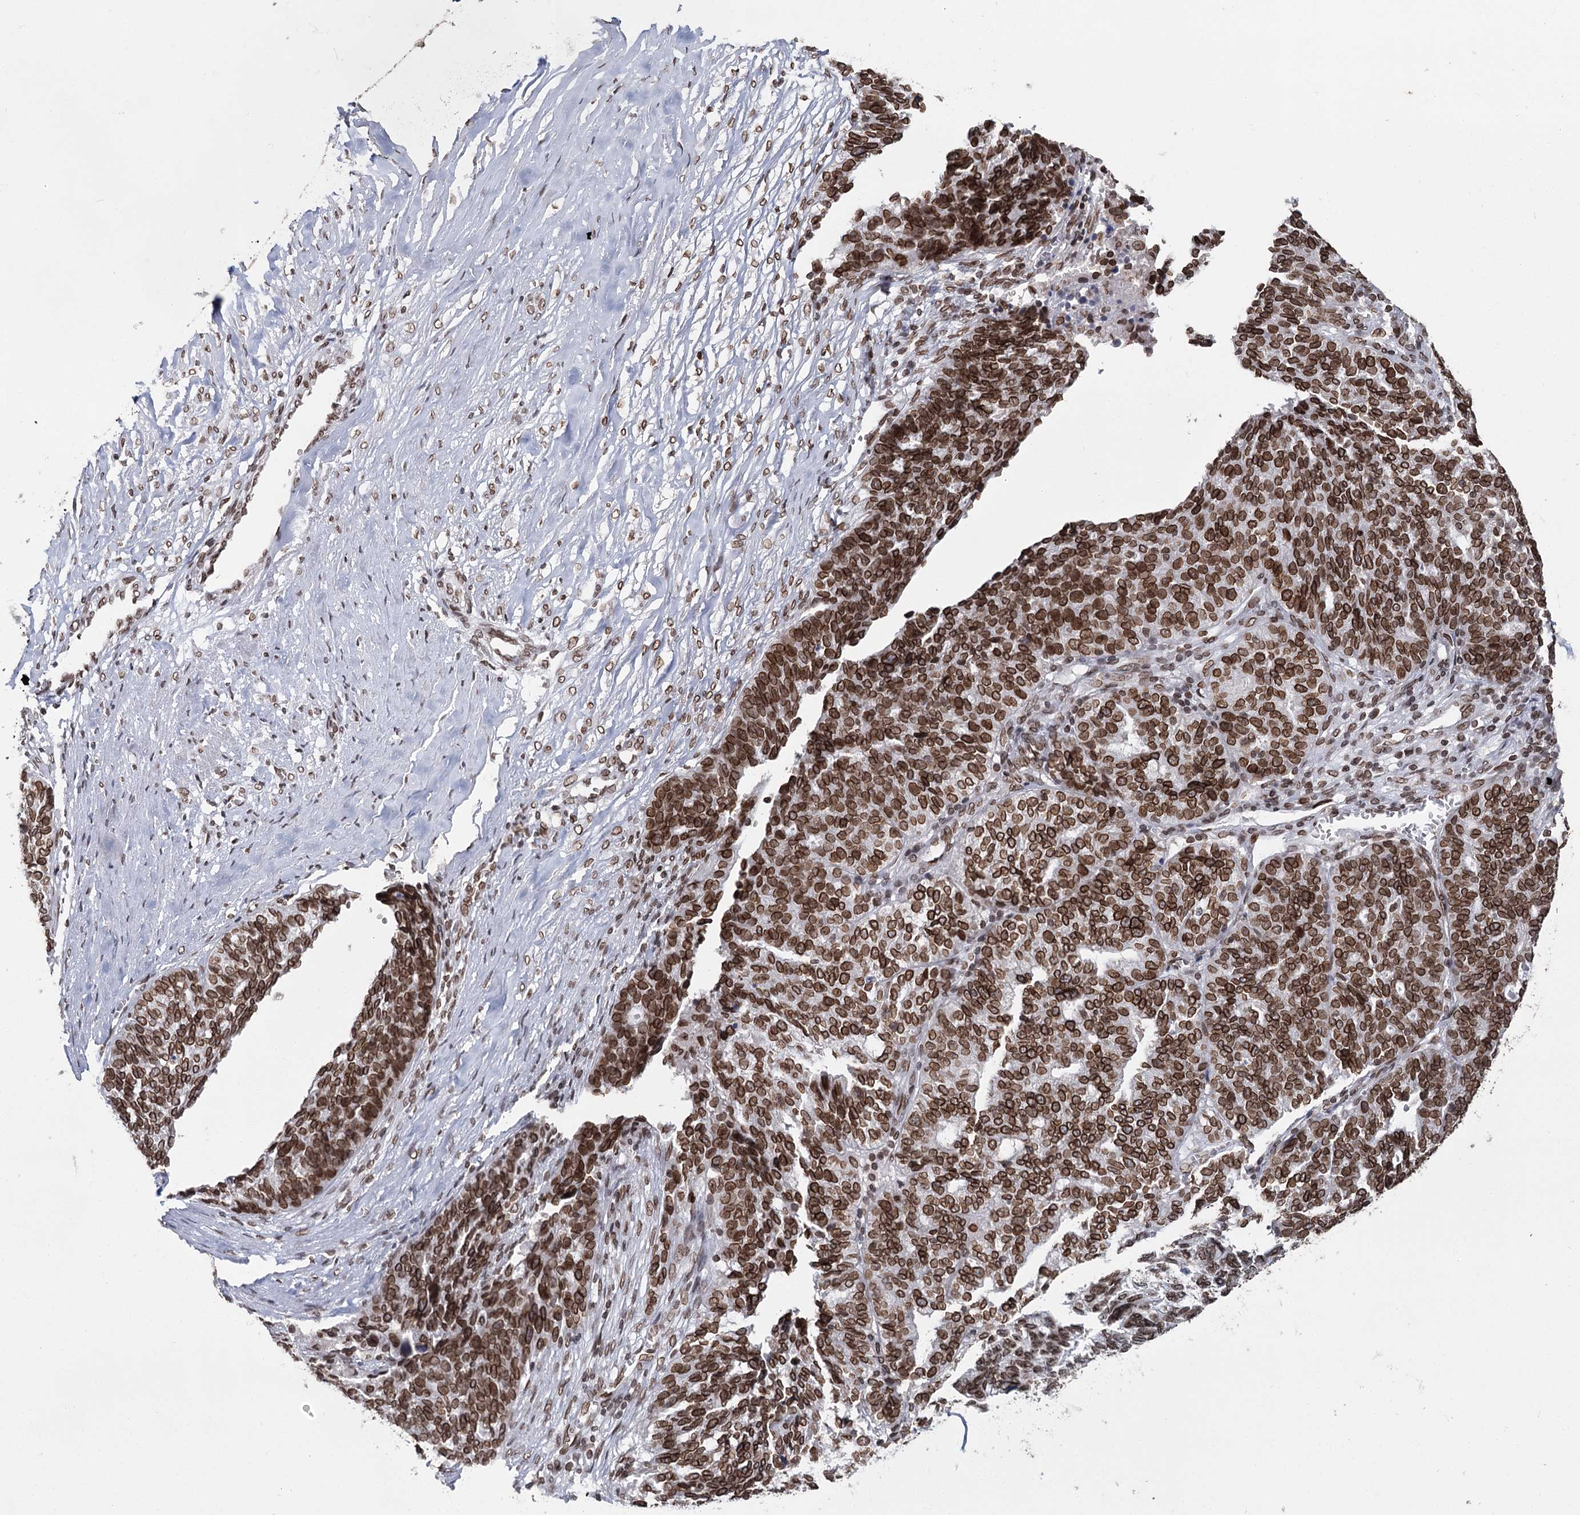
{"staining": {"intensity": "strong", "quantity": ">75%", "location": "cytoplasmic/membranous,nuclear"}, "tissue": "ovarian cancer", "cell_type": "Tumor cells", "image_type": "cancer", "snomed": [{"axis": "morphology", "description": "Cystadenocarcinoma, serous, NOS"}, {"axis": "topography", "description": "Ovary"}], "caption": "Immunohistochemical staining of human ovarian cancer (serous cystadenocarcinoma) displays high levels of strong cytoplasmic/membranous and nuclear expression in about >75% of tumor cells. Using DAB (3,3'-diaminobenzidine) (brown) and hematoxylin (blue) stains, captured at high magnification using brightfield microscopy.", "gene": "KIAA0930", "patient": {"sex": "female", "age": 59}}